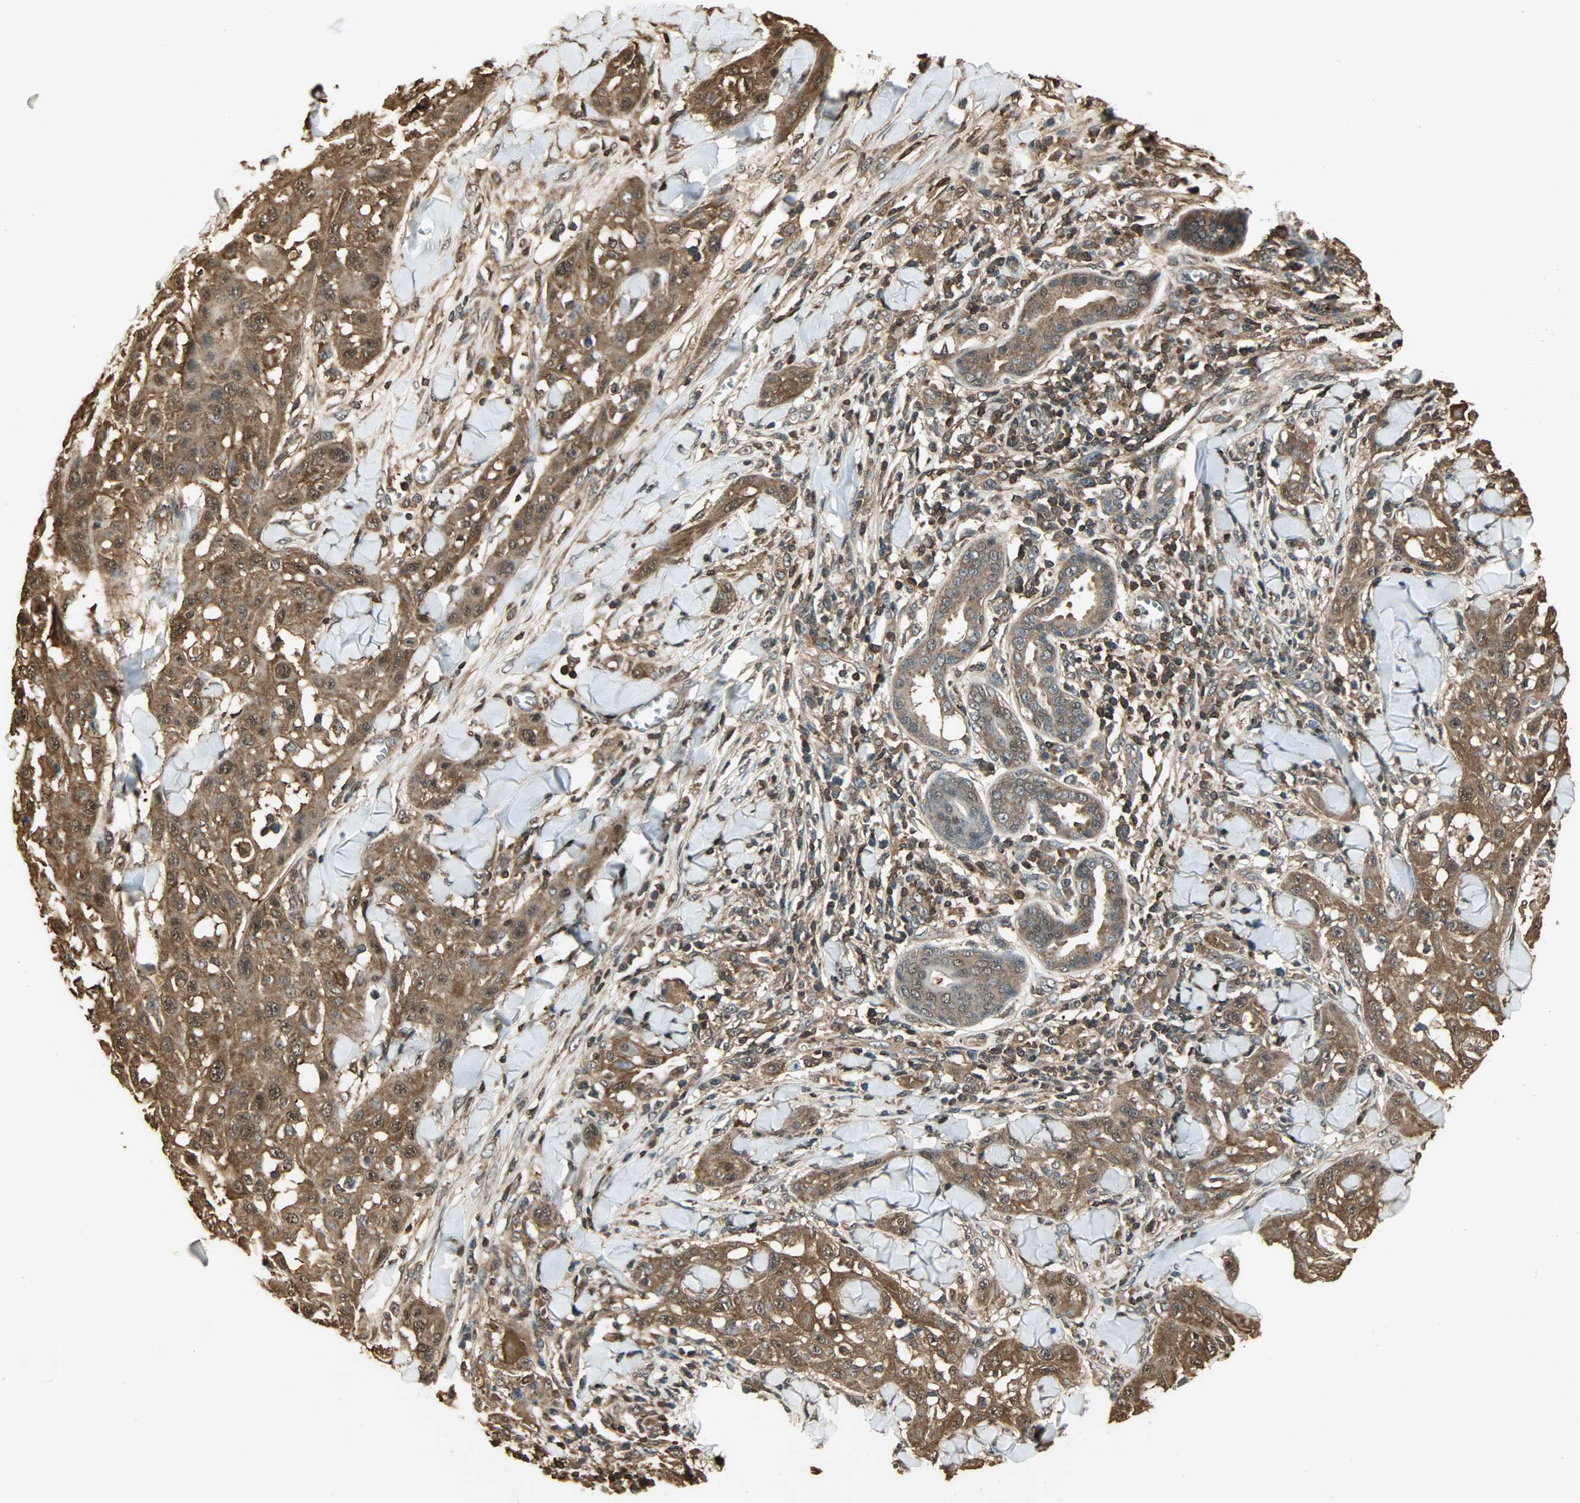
{"staining": {"intensity": "strong", "quantity": ">75%", "location": "cytoplasmic/membranous,nuclear"}, "tissue": "skin cancer", "cell_type": "Tumor cells", "image_type": "cancer", "snomed": [{"axis": "morphology", "description": "Squamous cell carcinoma, NOS"}, {"axis": "topography", "description": "Skin"}], "caption": "The immunohistochemical stain shows strong cytoplasmic/membranous and nuclear staining in tumor cells of squamous cell carcinoma (skin) tissue.", "gene": "YWHAZ", "patient": {"sex": "male", "age": 24}}